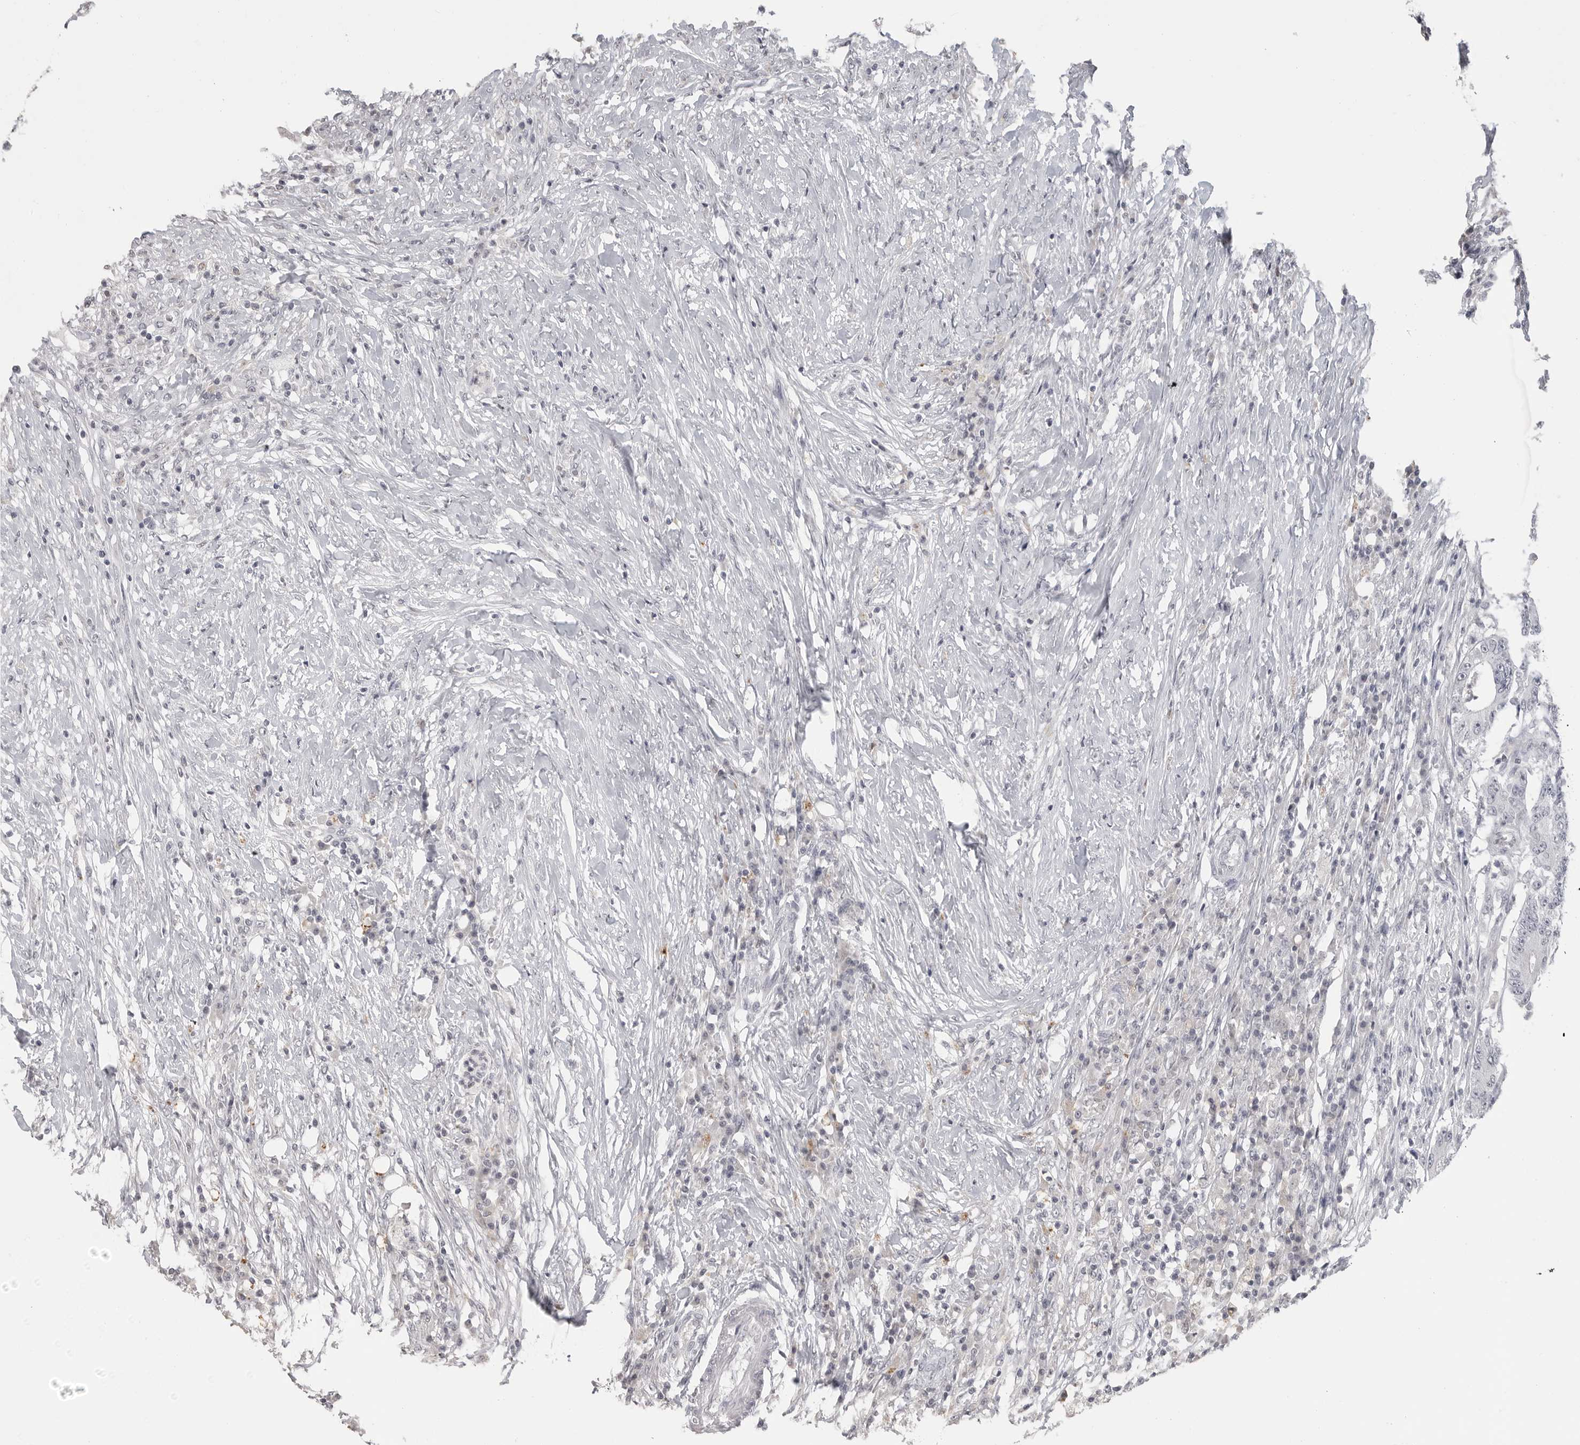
{"staining": {"intensity": "negative", "quantity": "none", "location": "none"}, "tissue": "colorectal cancer", "cell_type": "Tumor cells", "image_type": "cancer", "snomed": [{"axis": "morphology", "description": "Adenocarcinoma, NOS"}, {"axis": "topography", "description": "Colon"}], "caption": "There is no significant expression in tumor cells of adenocarcinoma (colorectal). The staining is performed using DAB brown chromogen with nuclei counter-stained in using hematoxylin.", "gene": "PRSS1", "patient": {"sex": "male", "age": 83}}